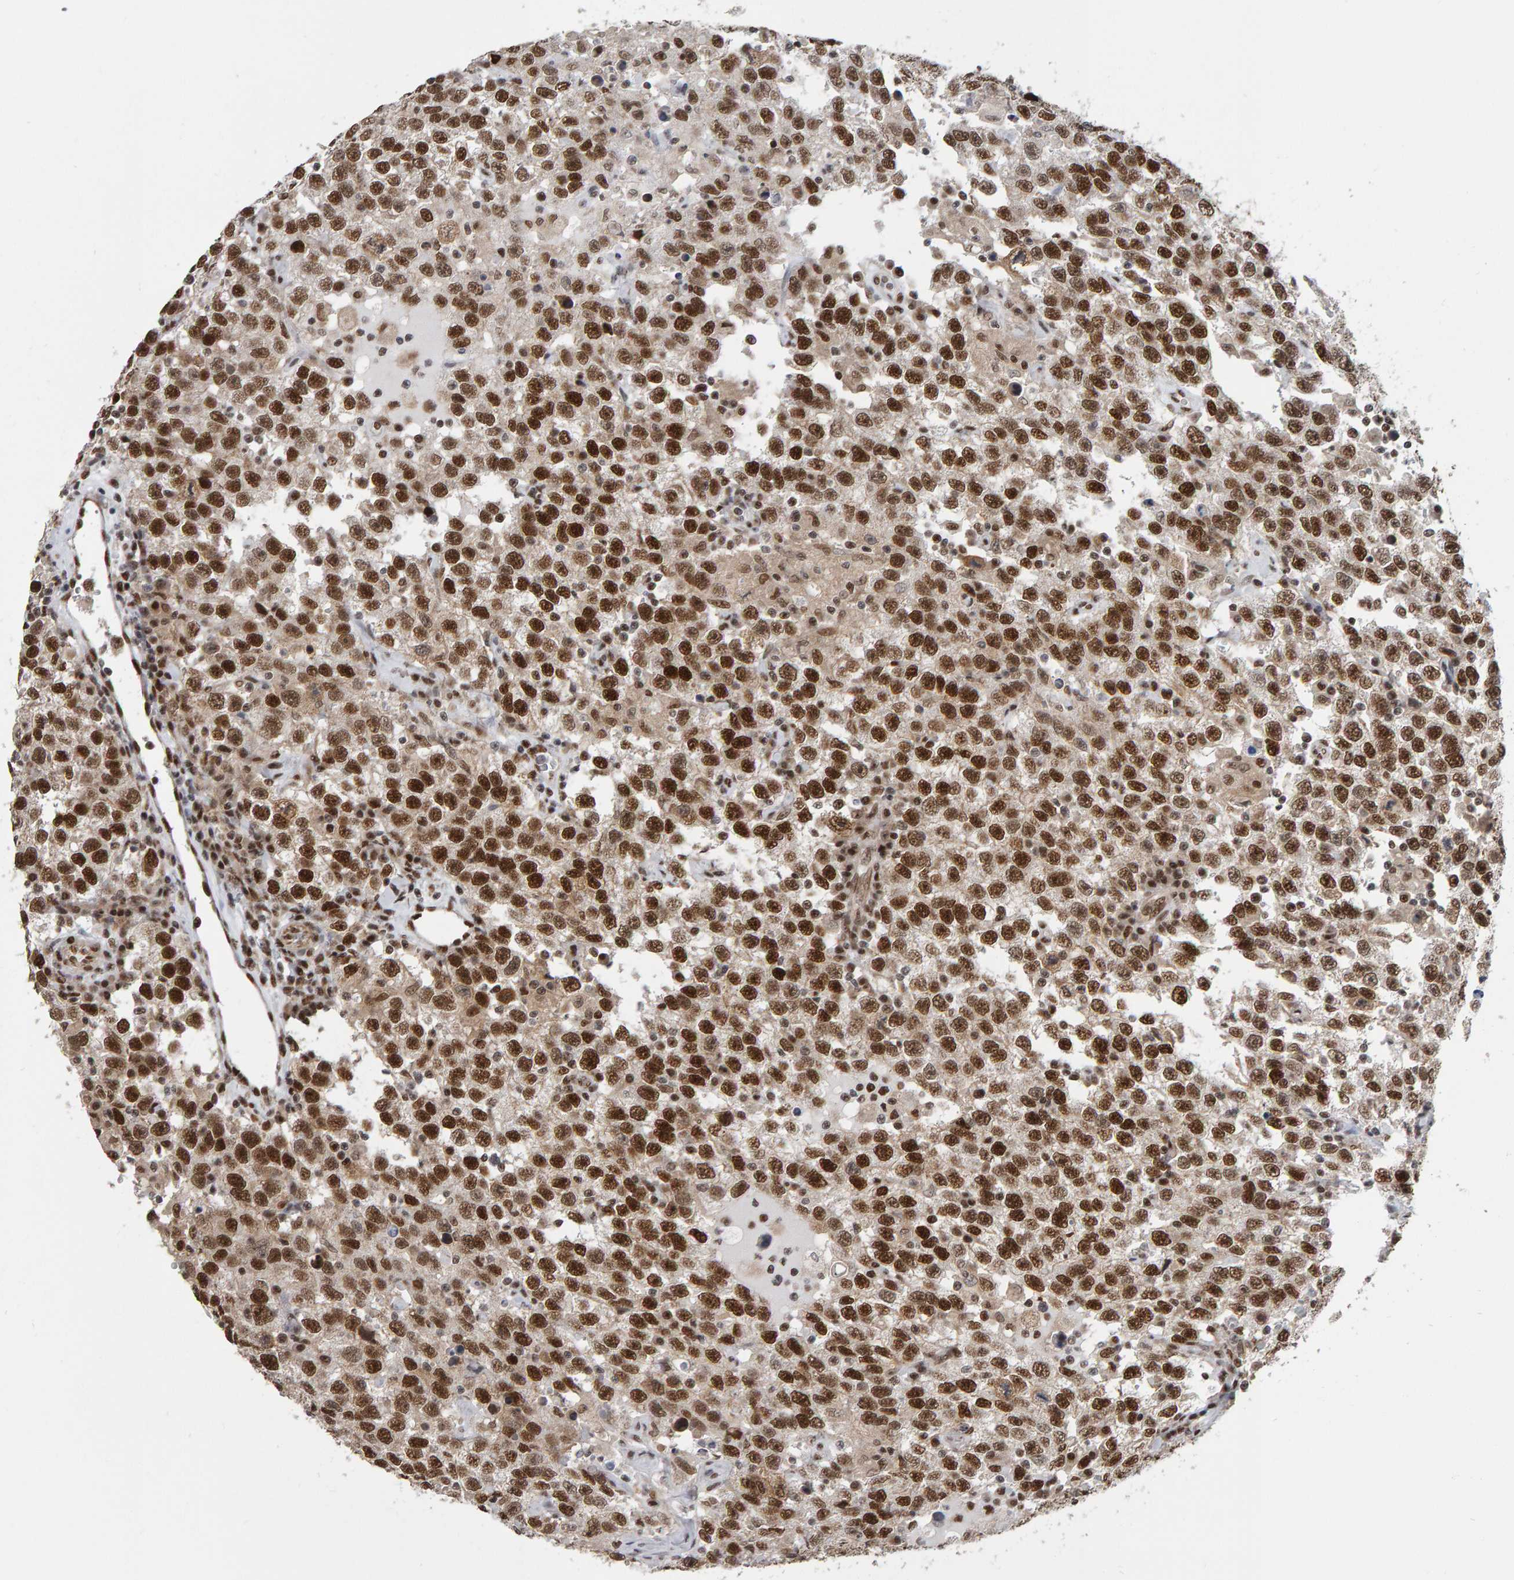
{"staining": {"intensity": "strong", "quantity": ">75%", "location": "nuclear"}, "tissue": "testis cancer", "cell_type": "Tumor cells", "image_type": "cancer", "snomed": [{"axis": "morphology", "description": "Seminoma, NOS"}, {"axis": "topography", "description": "Testis"}], "caption": "High-magnification brightfield microscopy of testis seminoma stained with DAB (brown) and counterstained with hematoxylin (blue). tumor cells exhibit strong nuclear staining is present in approximately>75% of cells. Ihc stains the protein of interest in brown and the nuclei are stained blue.", "gene": "ATF7IP", "patient": {"sex": "male", "age": 41}}